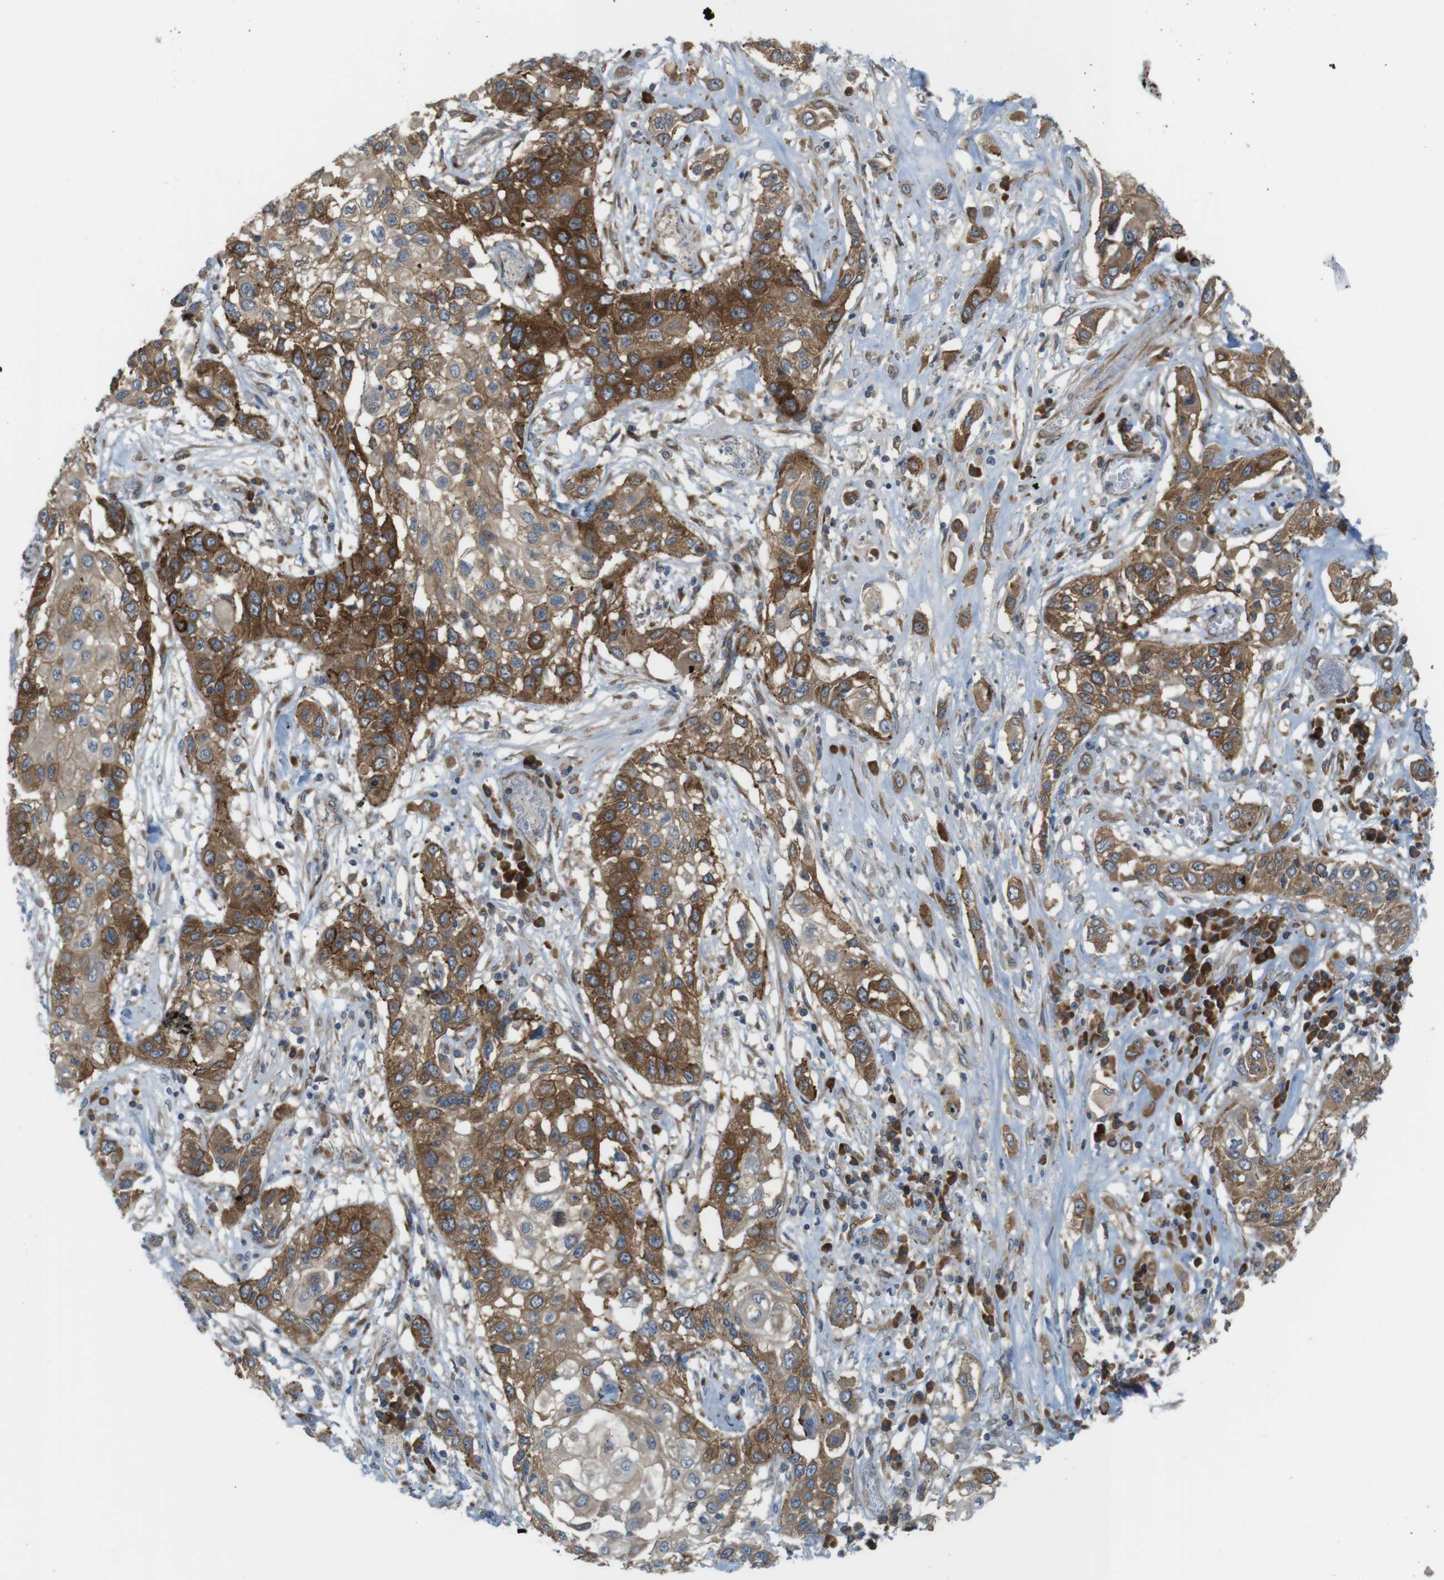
{"staining": {"intensity": "strong", "quantity": ">75%", "location": "cytoplasmic/membranous"}, "tissue": "lung cancer", "cell_type": "Tumor cells", "image_type": "cancer", "snomed": [{"axis": "morphology", "description": "Squamous cell carcinoma, NOS"}, {"axis": "topography", "description": "Lung"}], "caption": "This image exhibits immunohistochemistry (IHC) staining of human squamous cell carcinoma (lung), with high strong cytoplasmic/membranous expression in approximately >75% of tumor cells.", "gene": "GJC3", "patient": {"sex": "male", "age": 71}}